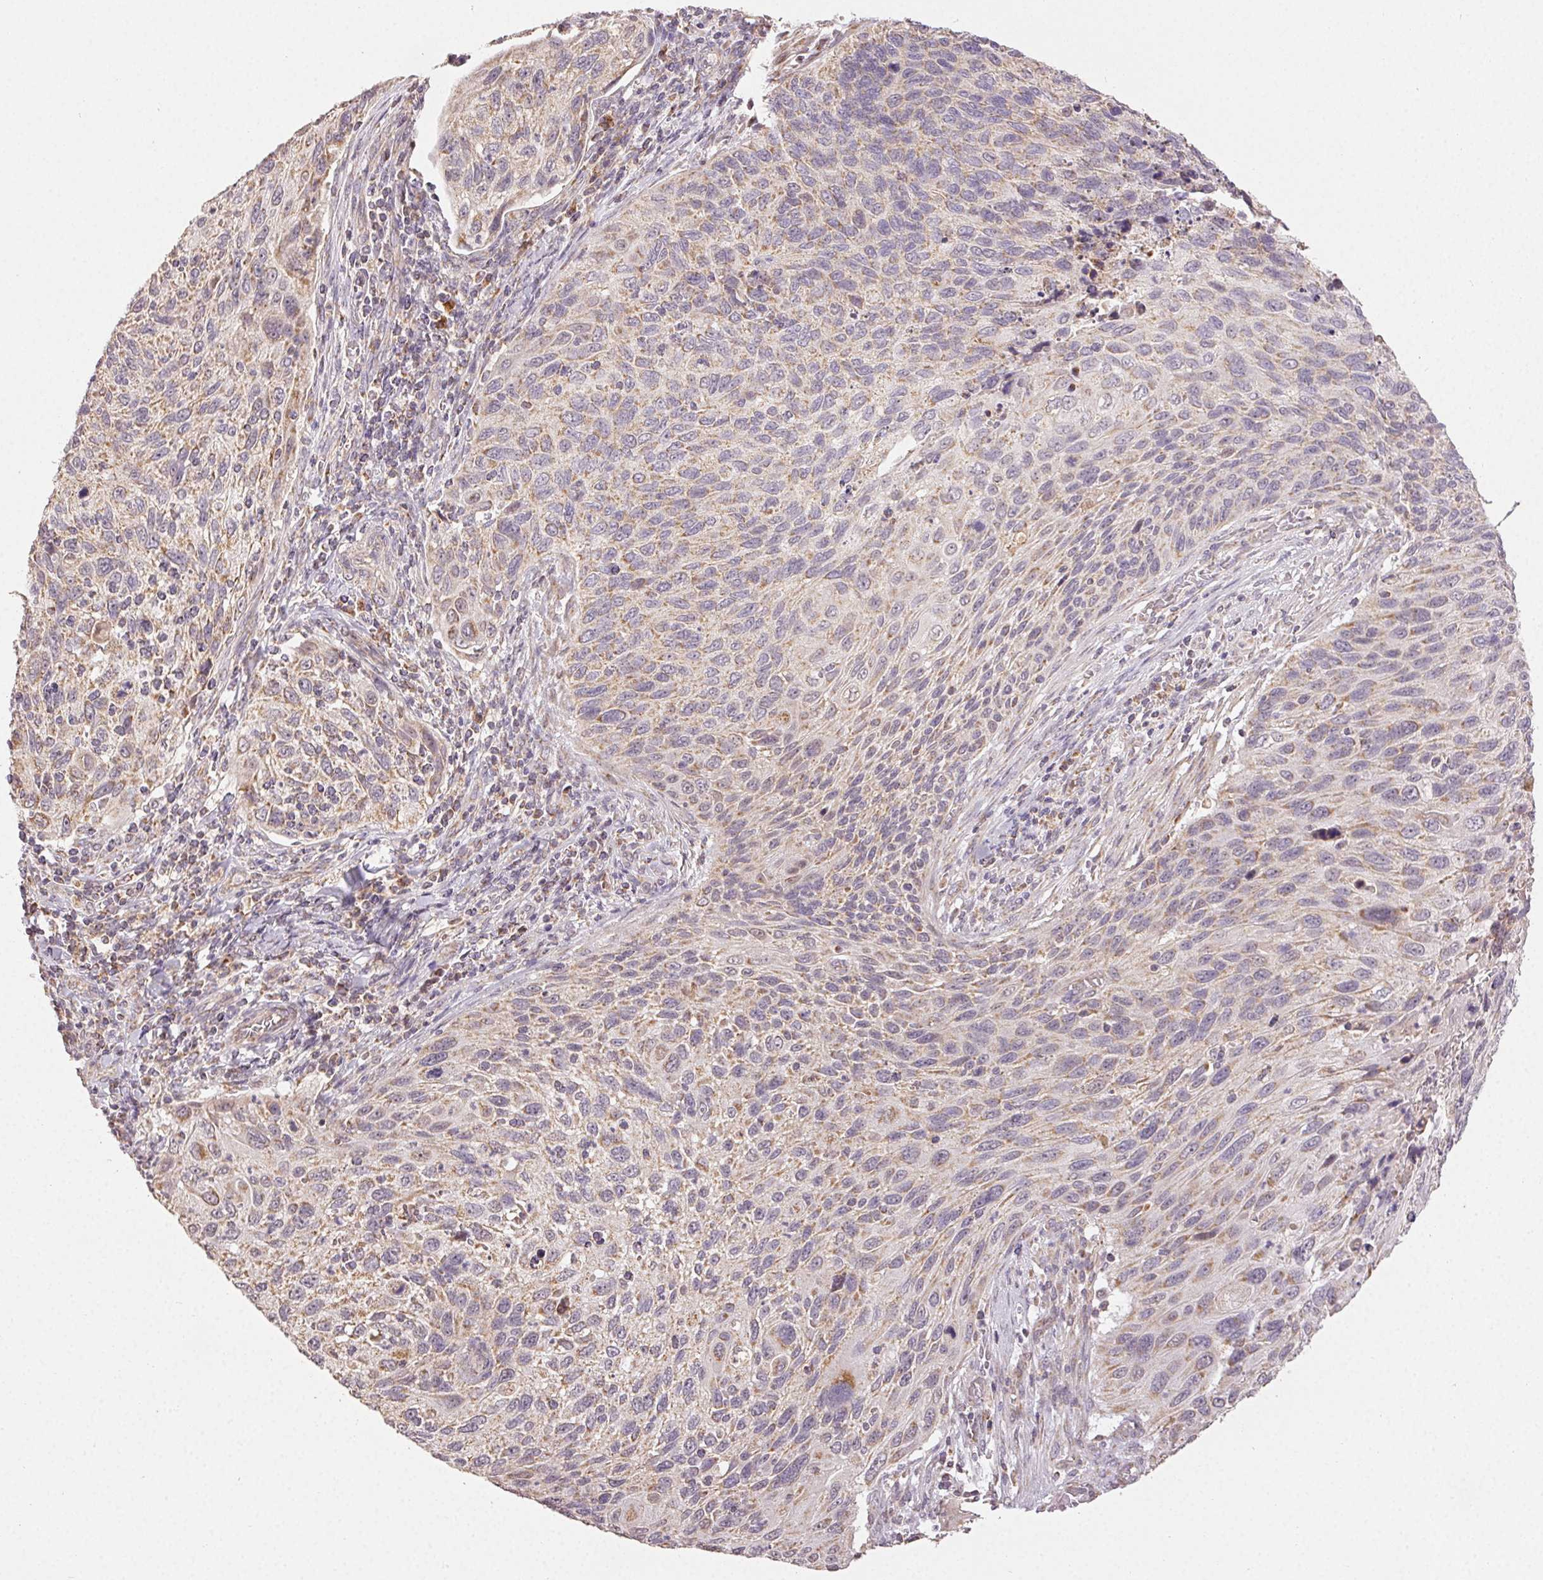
{"staining": {"intensity": "moderate", "quantity": "25%-75%", "location": "cytoplasmic/membranous"}, "tissue": "cervical cancer", "cell_type": "Tumor cells", "image_type": "cancer", "snomed": [{"axis": "morphology", "description": "Squamous cell carcinoma, NOS"}, {"axis": "topography", "description": "Cervix"}], "caption": "IHC (DAB (3,3'-diaminobenzidine)) staining of squamous cell carcinoma (cervical) demonstrates moderate cytoplasmic/membranous protein staining in approximately 25%-75% of tumor cells.", "gene": "CLASP1", "patient": {"sex": "female", "age": 70}}